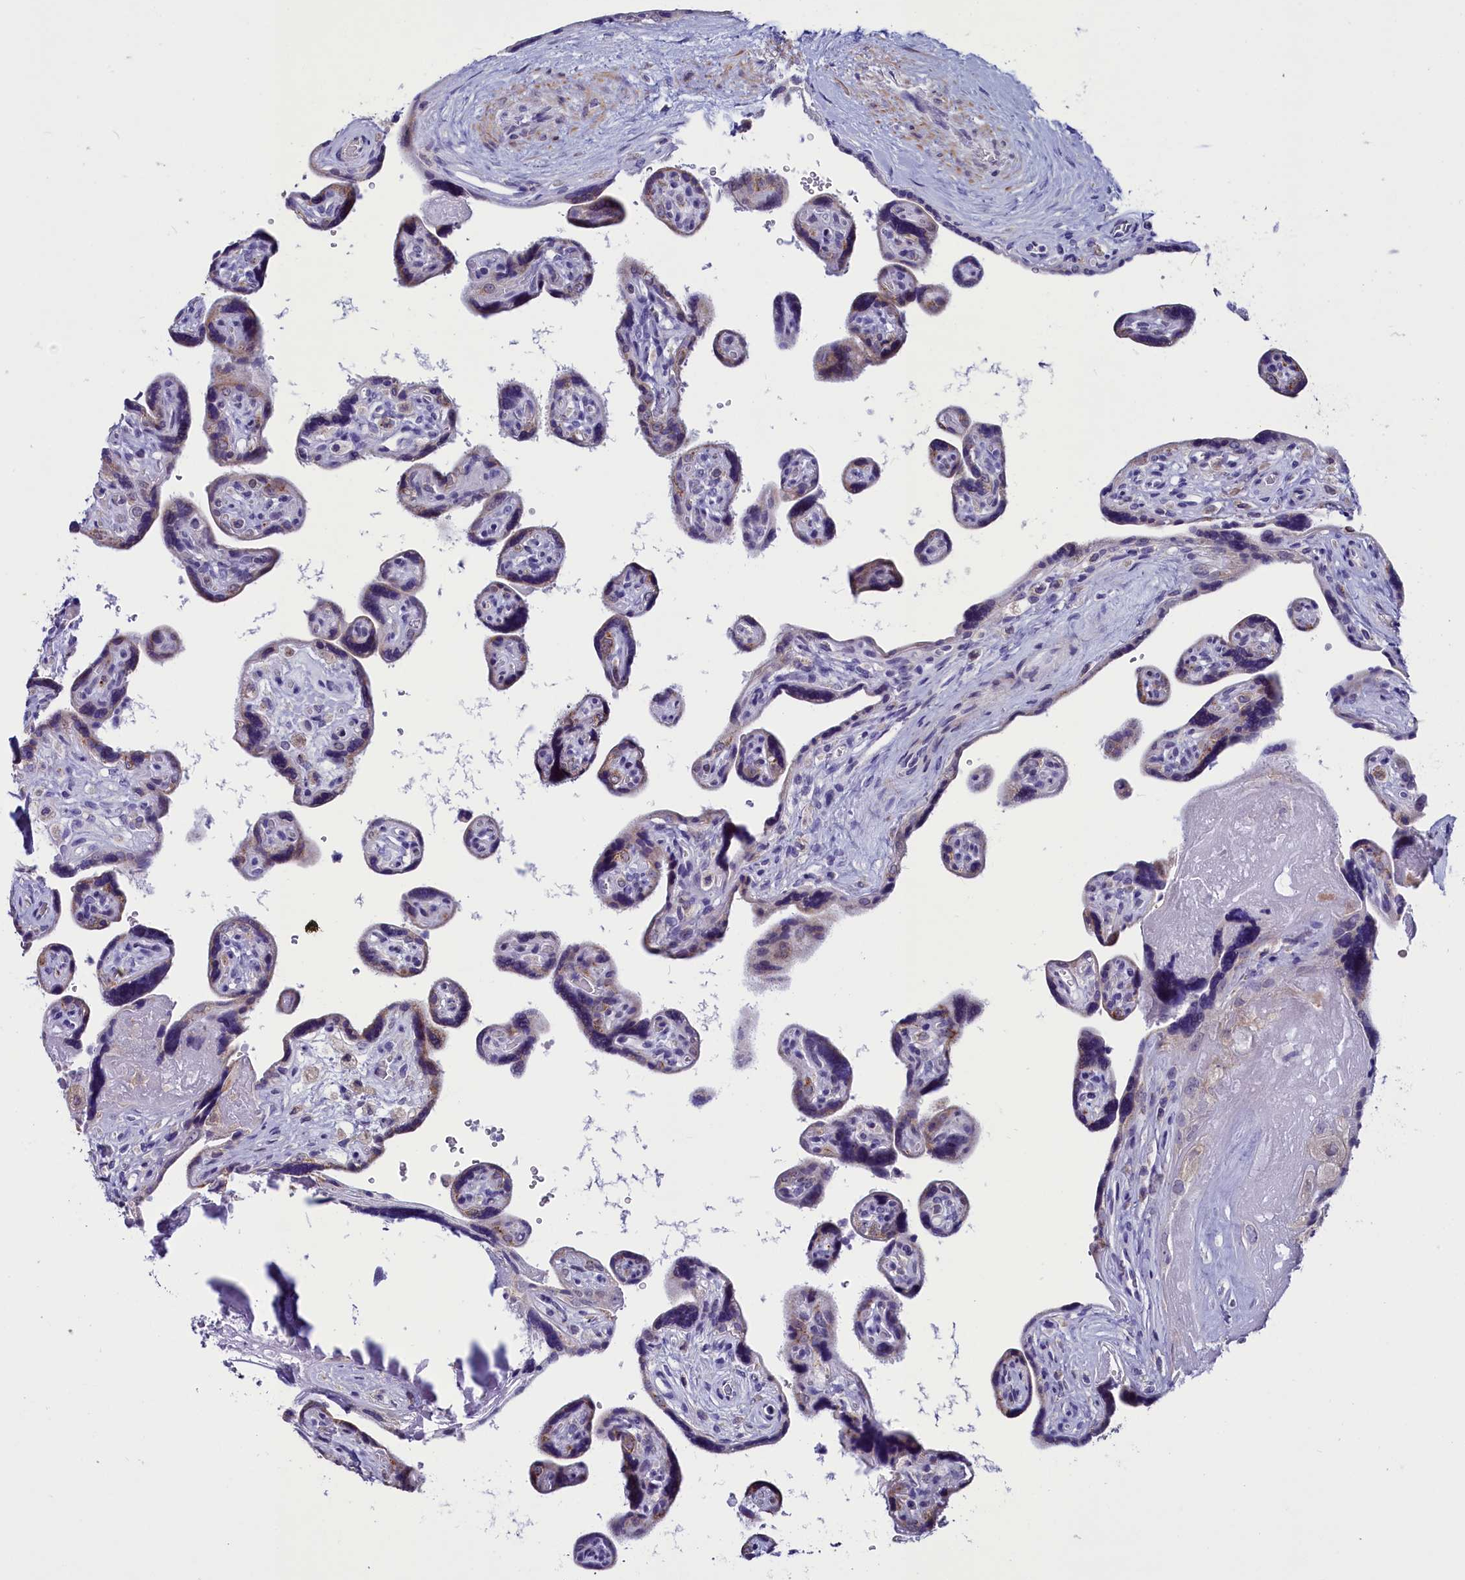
{"staining": {"intensity": "moderate", "quantity": "25%-75%", "location": "cytoplasmic/membranous"}, "tissue": "placenta", "cell_type": "Trophoblastic cells", "image_type": "normal", "snomed": [{"axis": "morphology", "description": "Normal tissue, NOS"}, {"axis": "topography", "description": "Placenta"}], "caption": "Trophoblastic cells display moderate cytoplasmic/membranous staining in about 25%-75% of cells in unremarkable placenta.", "gene": "SCD5", "patient": {"sex": "female", "age": 39}}